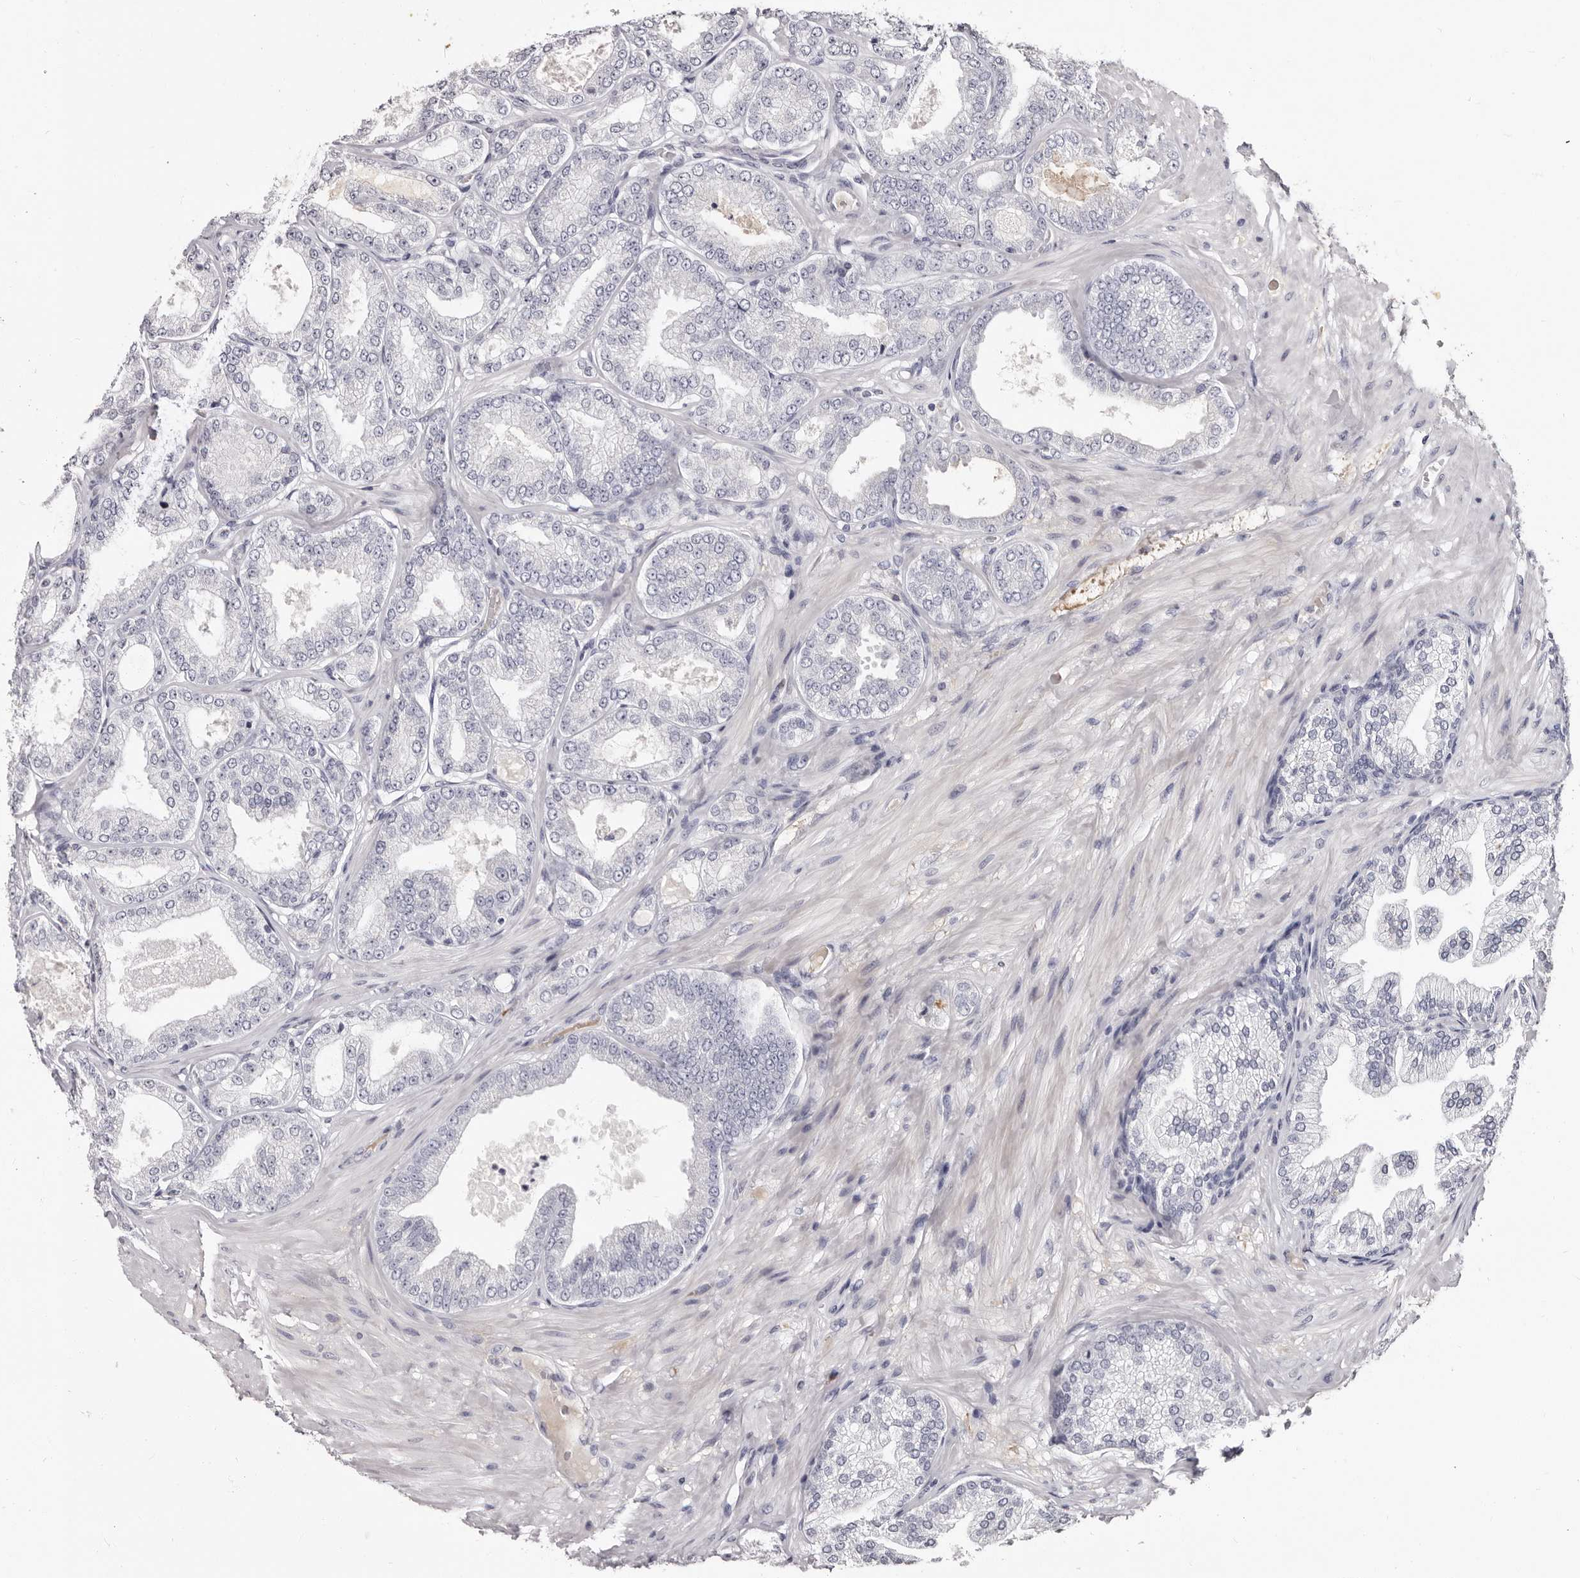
{"staining": {"intensity": "negative", "quantity": "none", "location": "none"}, "tissue": "prostate cancer", "cell_type": "Tumor cells", "image_type": "cancer", "snomed": [{"axis": "morphology", "description": "Adenocarcinoma, Low grade"}, {"axis": "topography", "description": "Prostate"}], "caption": "This is a histopathology image of IHC staining of prostate cancer (low-grade adenocarcinoma), which shows no staining in tumor cells.", "gene": "TBC1D22B", "patient": {"sex": "male", "age": 63}}